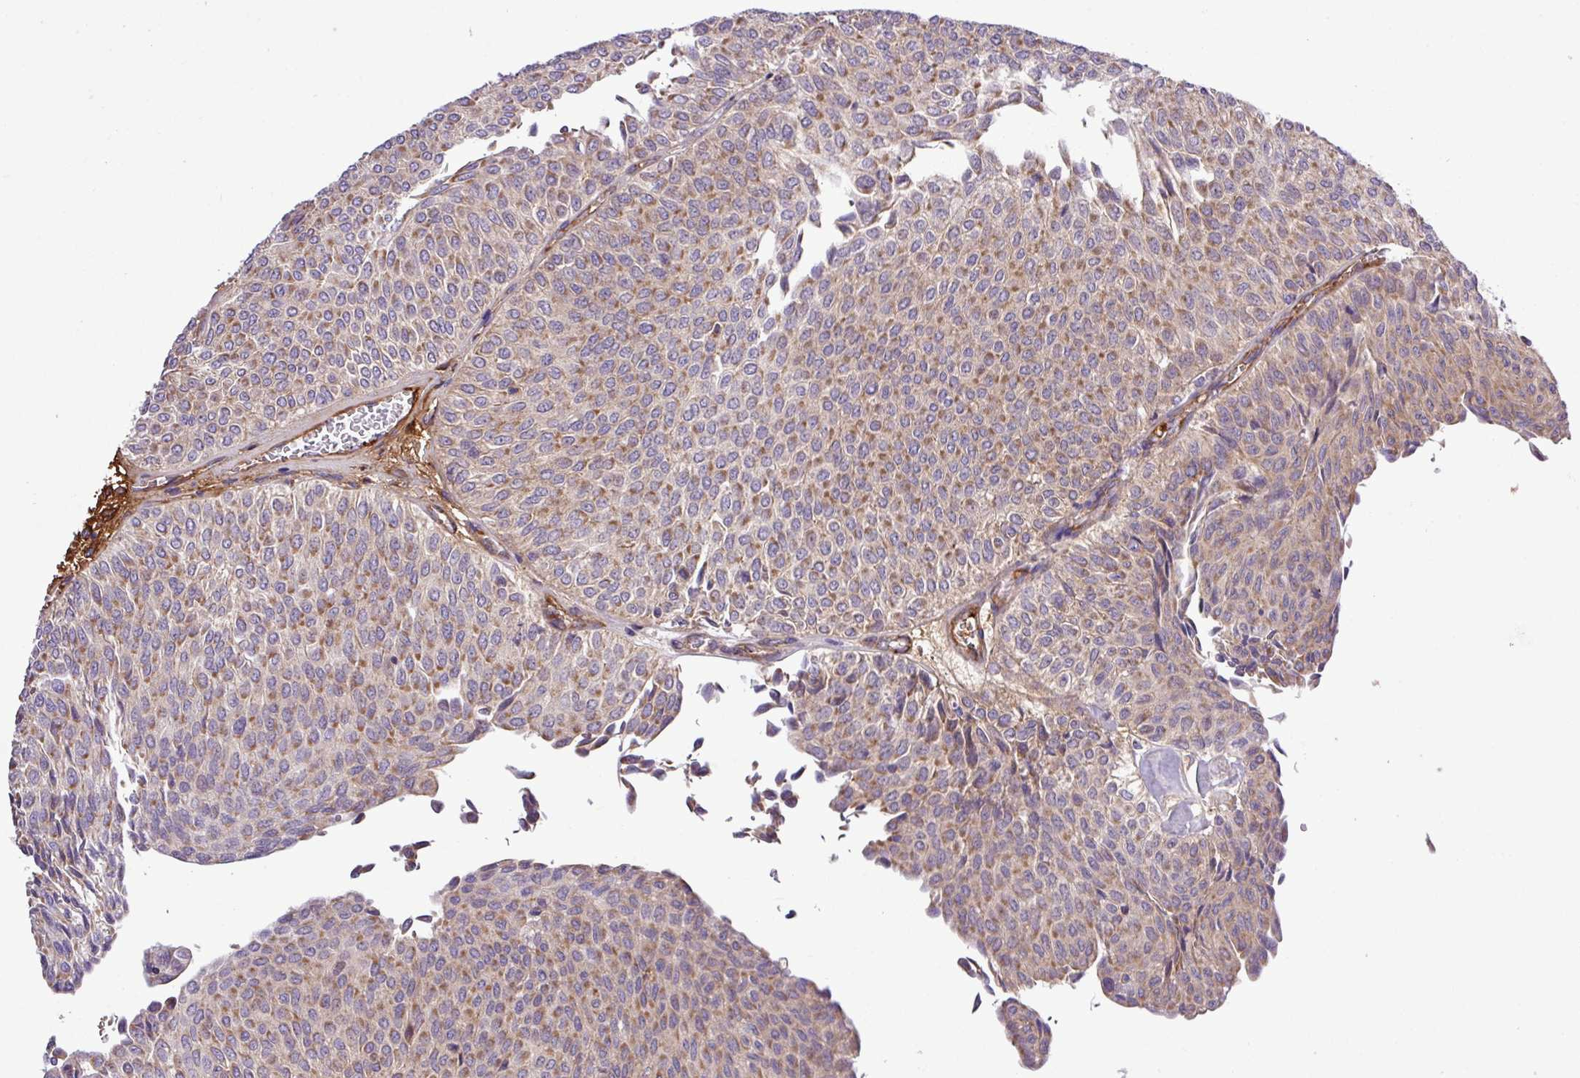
{"staining": {"intensity": "moderate", "quantity": ">75%", "location": "cytoplasmic/membranous"}, "tissue": "urothelial cancer", "cell_type": "Tumor cells", "image_type": "cancer", "snomed": [{"axis": "morphology", "description": "Urothelial carcinoma, Low grade"}, {"axis": "topography", "description": "Urinary bladder"}], "caption": "Human urothelial carcinoma (low-grade) stained with a protein marker demonstrates moderate staining in tumor cells.", "gene": "CWH43", "patient": {"sex": "male", "age": 78}}